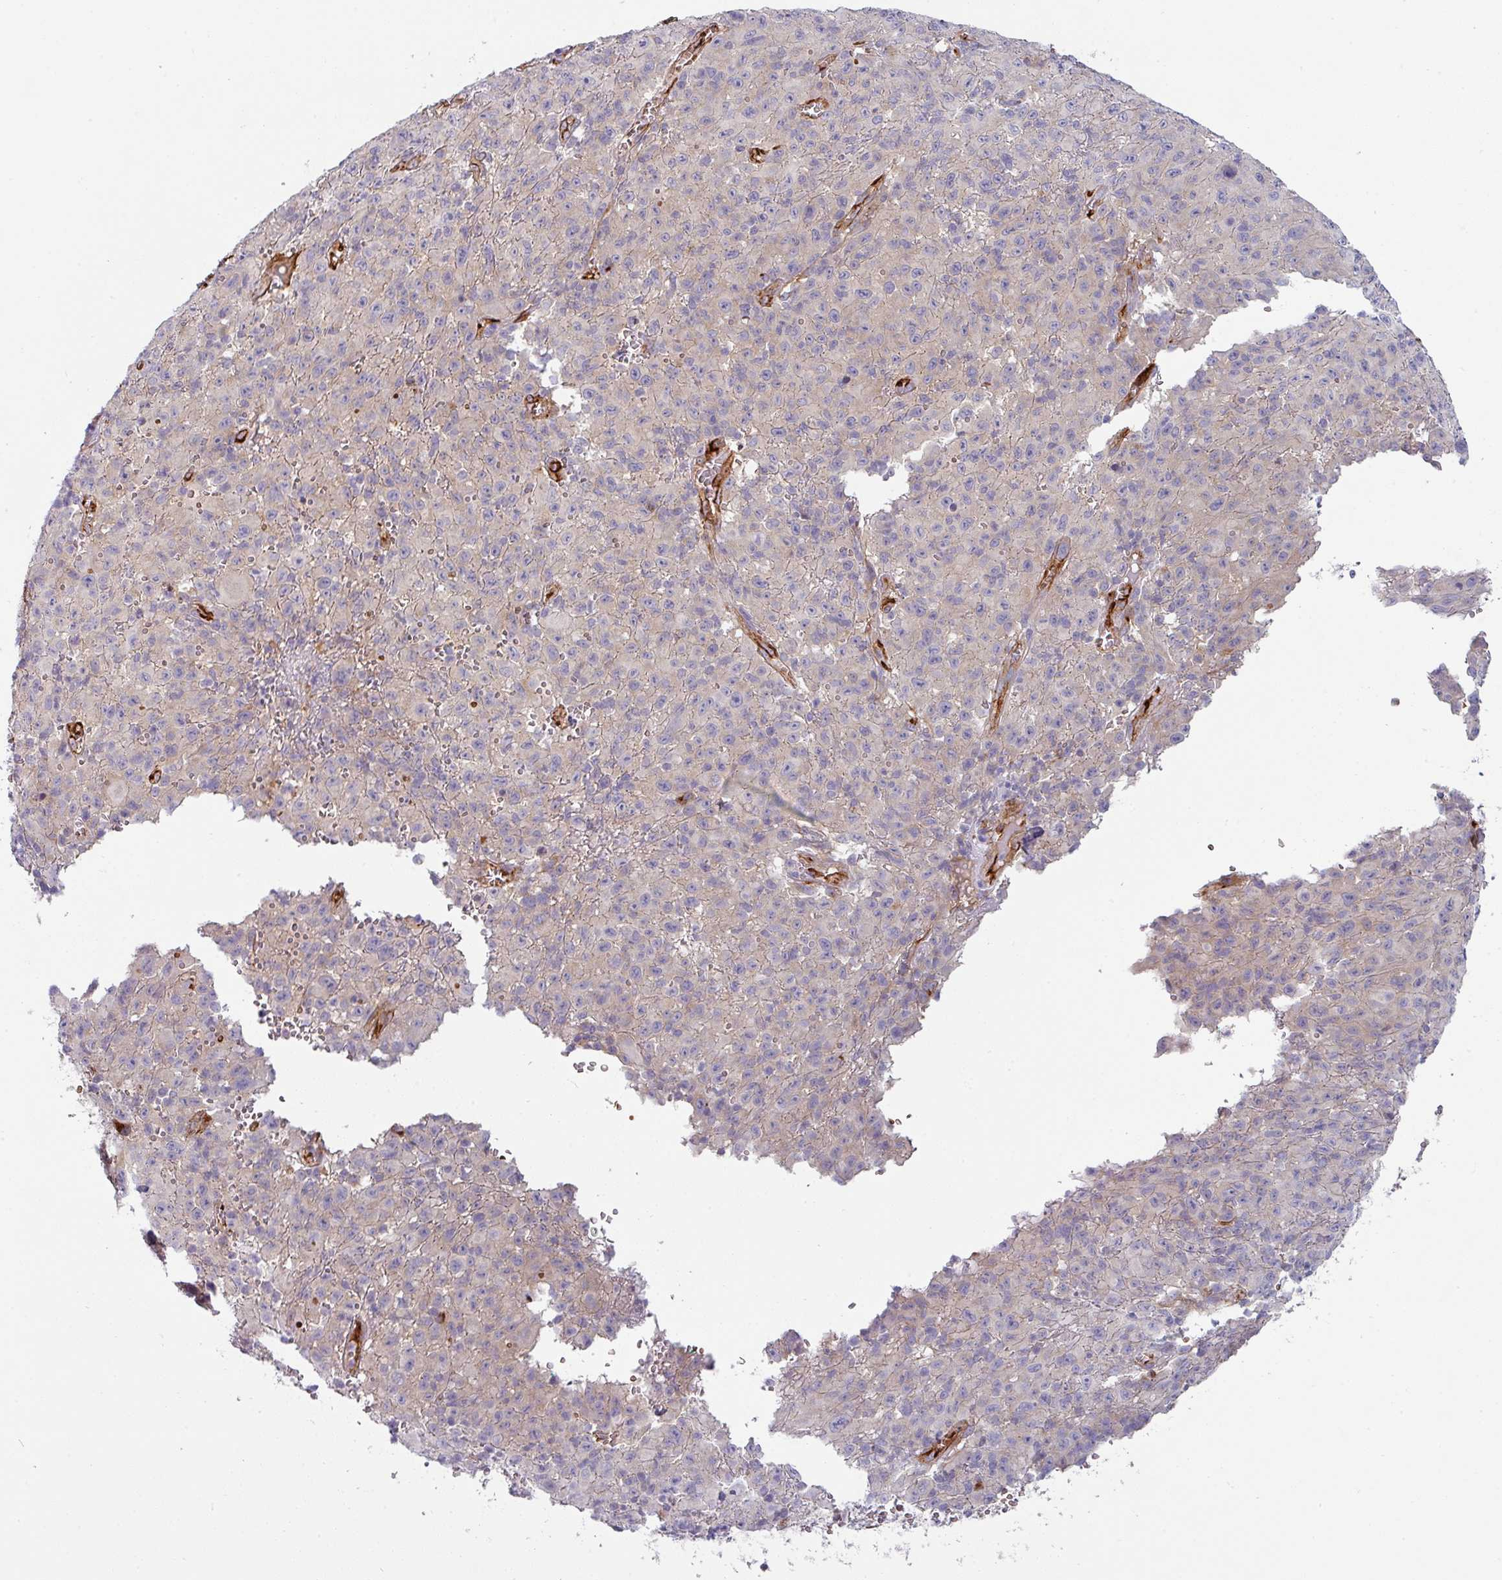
{"staining": {"intensity": "negative", "quantity": "none", "location": "none"}, "tissue": "melanoma", "cell_type": "Tumor cells", "image_type": "cancer", "snomed": [{"axis": "morphology", "description": "Malignant melanoma, NOS"}, {"axis": "topography", "description": "Skin"}], "caption": "Immunohistochemical staining of human malignant melanoma shows no significant positivity in tumor cells.", "gene": "PRODH2", "patient": {"sex": "male", "age": 46}}